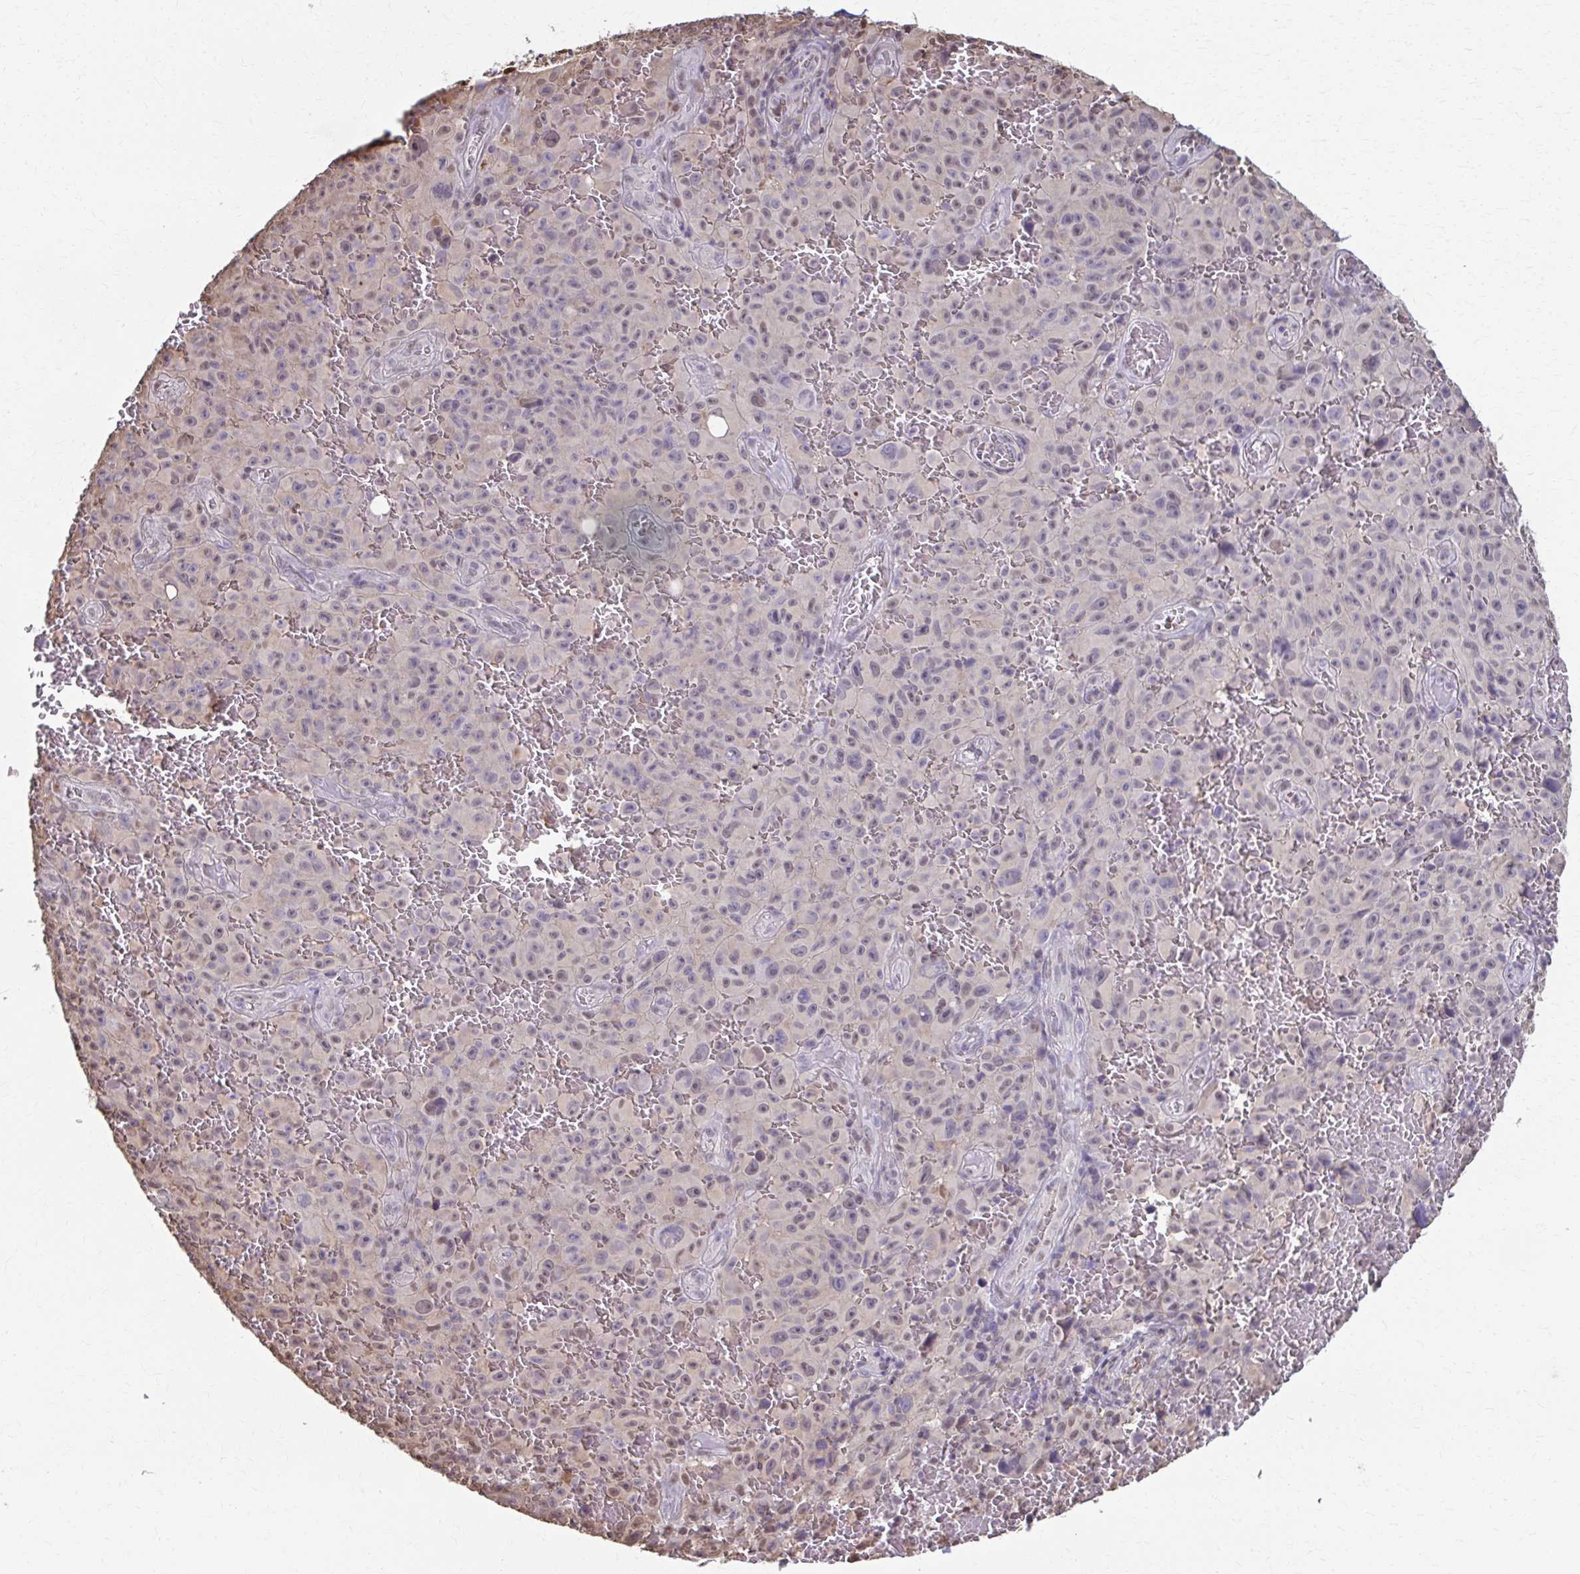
{"staining": {"intensity": "weak", "quantity": "<25%", "location": "nuclear"}, "tissue": "melanoma", "cell_type": "Tumor cells", "image_type": "cancer", "snomed": [{"axis": "morphology", "description": "Malignant melanoma, NOS"}, {"axis": "topography", "description": "Skin"}], "caption": "IHC histopathology image of neoplastic tissue: human melanoma stained with DAB exhibits no significant protein expression in tumor cells.", "gene": "ING4", "patient": {"sex": "female", "age": 82}}